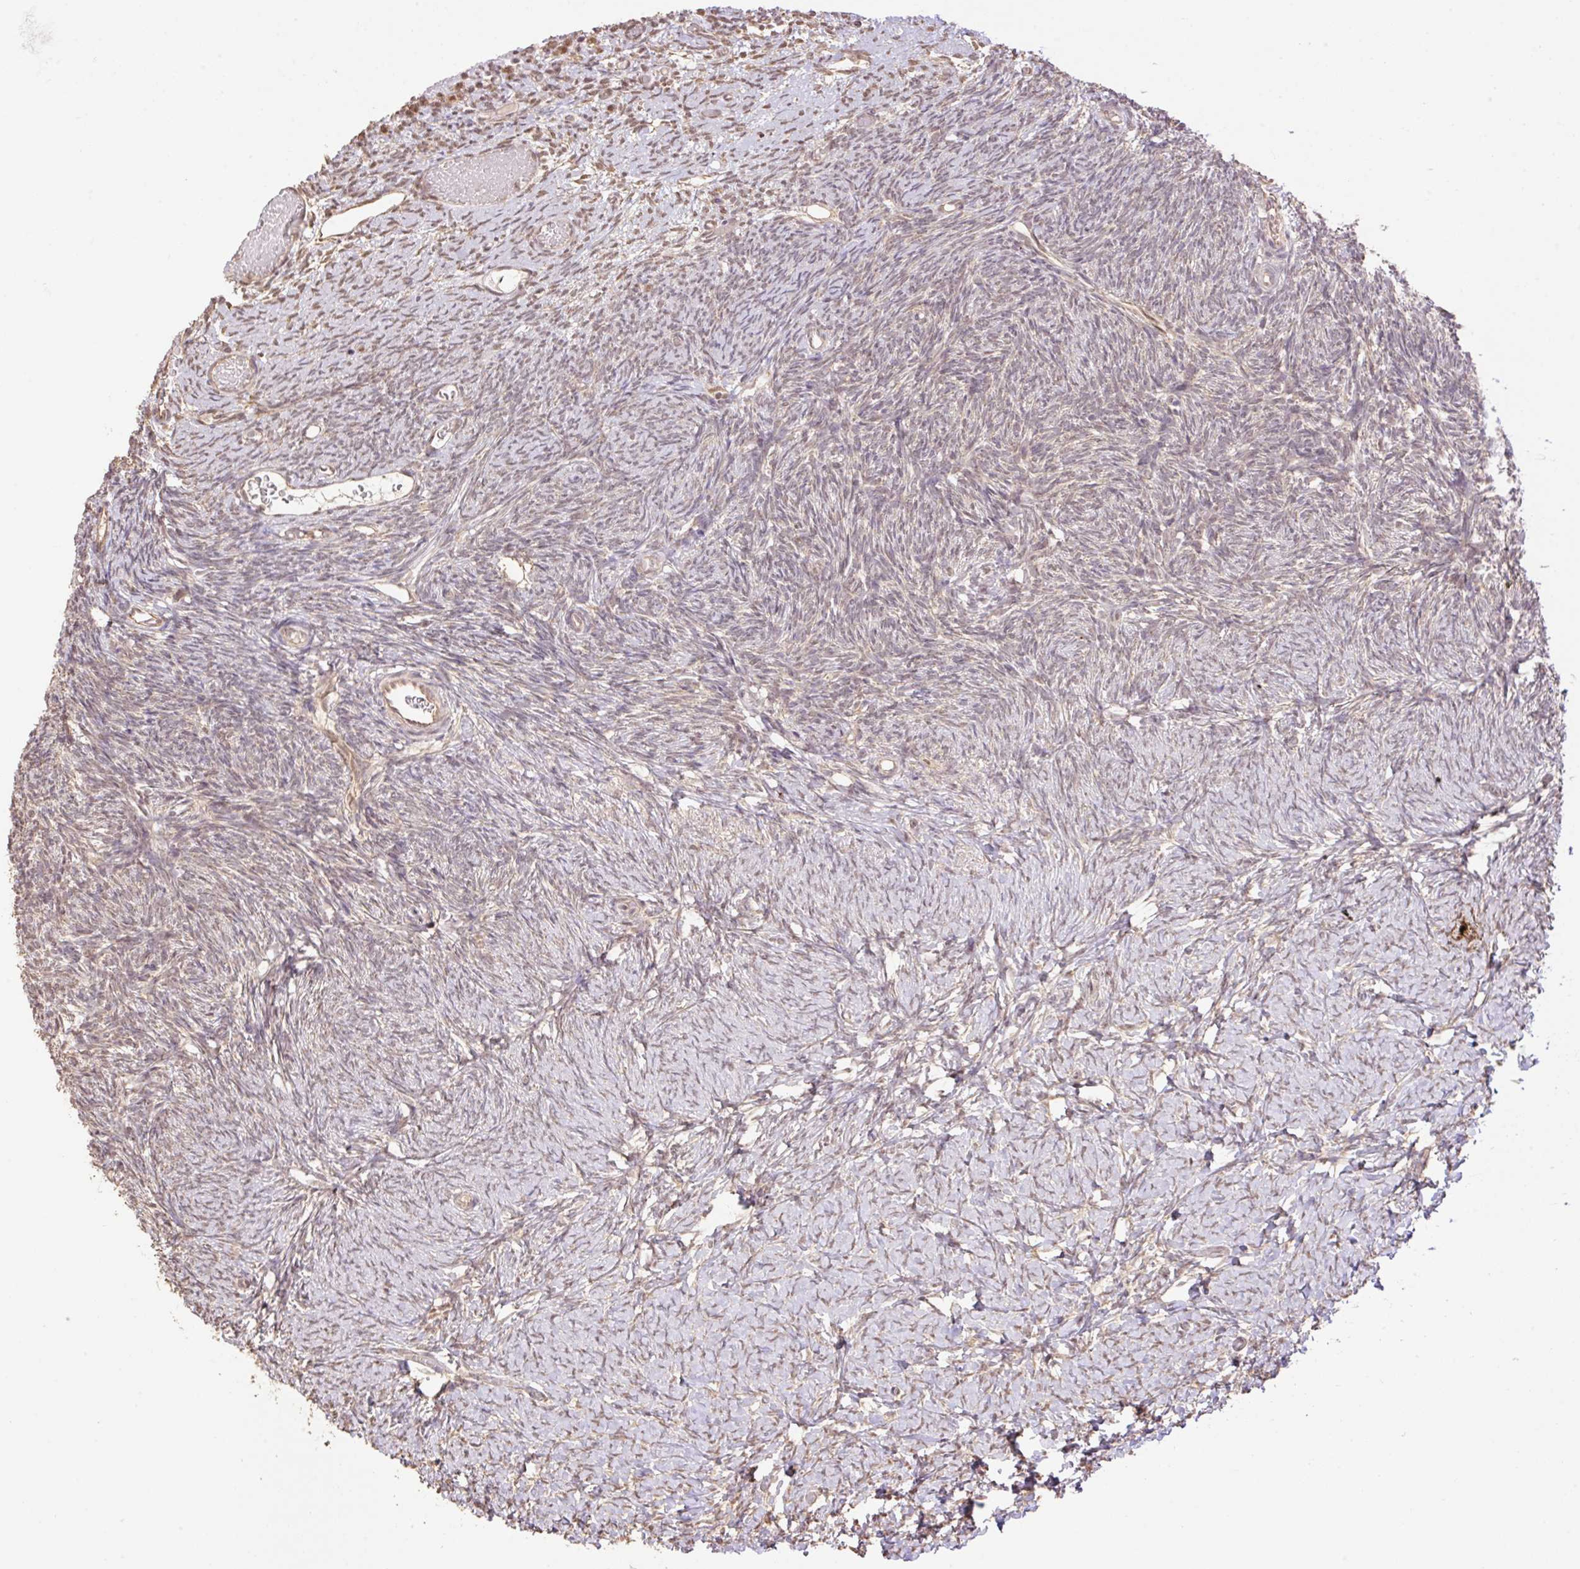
{"staining": {"intensity": "moderate", "quantity": ">75%", "location": "cytoplasmic/membranous,nuclear"}, "tissue": "ovary", "cell_type": "Follicle cells", "image_type": "normal", "snomed": [{"axis": "morphology", "description": "Normal tissue, NOS"}, {"axis": "topography", "description": "Ovary"}], "caption": "Immunohistochemistry (IHC) of unremarkable ovary reveals medium levels of moderate cytoplasmic/membranous,nuclear staining in approximately >75% of follicle cells.", "gene": "VPS25", "patient": {"sex": "female", "age": 39}}